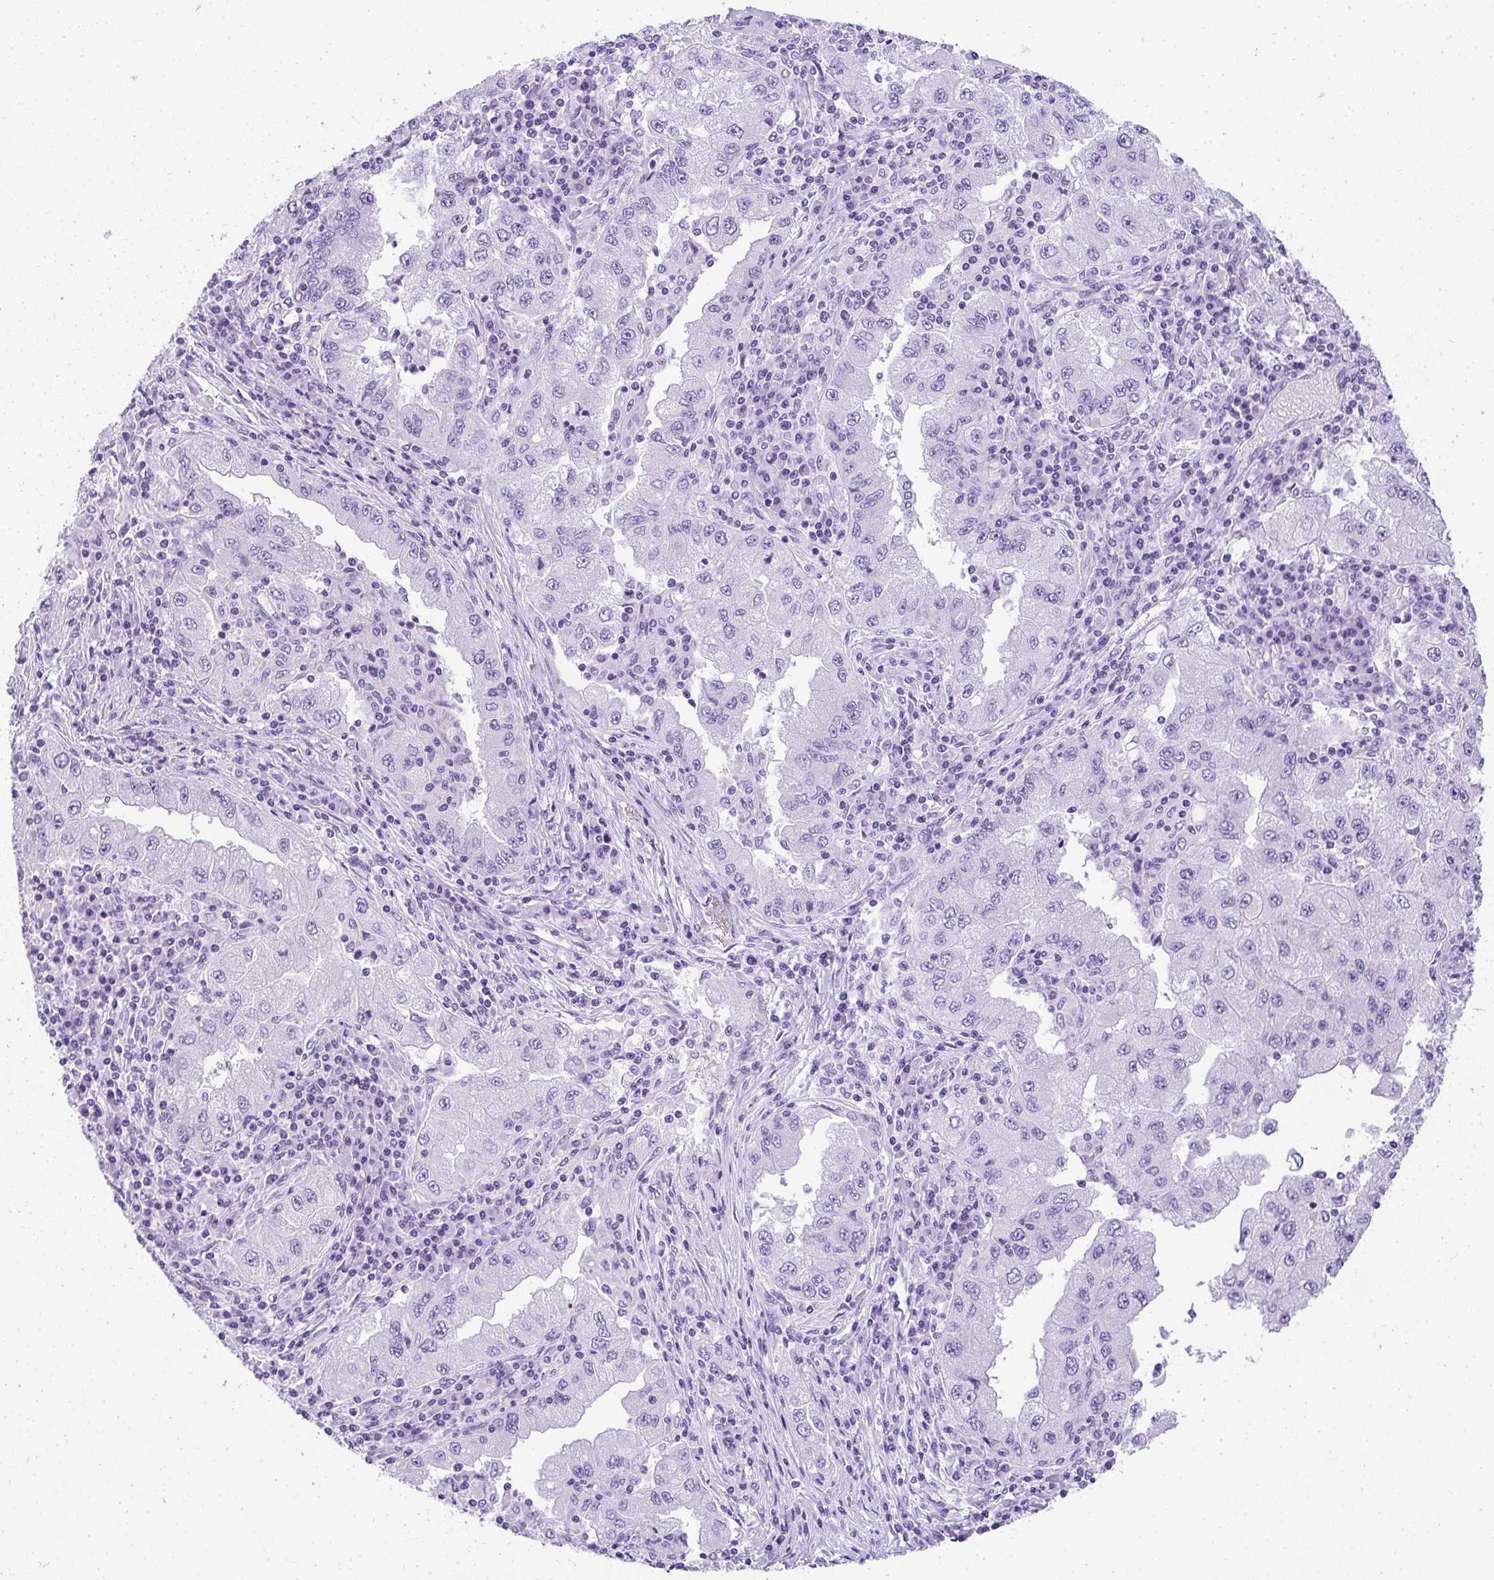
{"staining": {"intensity": "negative", "quantity": "none", "location": "none"}, "tissue": "lung cancer", "cell_type": "Tumor cells", "image_type": "cancer", "snomed": [{"axis": "morphology", "description": "Adenocarcinoma, NOS"}, {"axis": "morphology", "description": "Adenocarcinoma primary or metastatic"}, {"axis": "topography", "description": "Lung"}], "caption": "Tumor cells are negative for brown protein staining in lung cancer. (IHC, brightfield microscopy, high magnification).", "gene": "AVIL", "patient": {"sex": "male", "age": 74}}